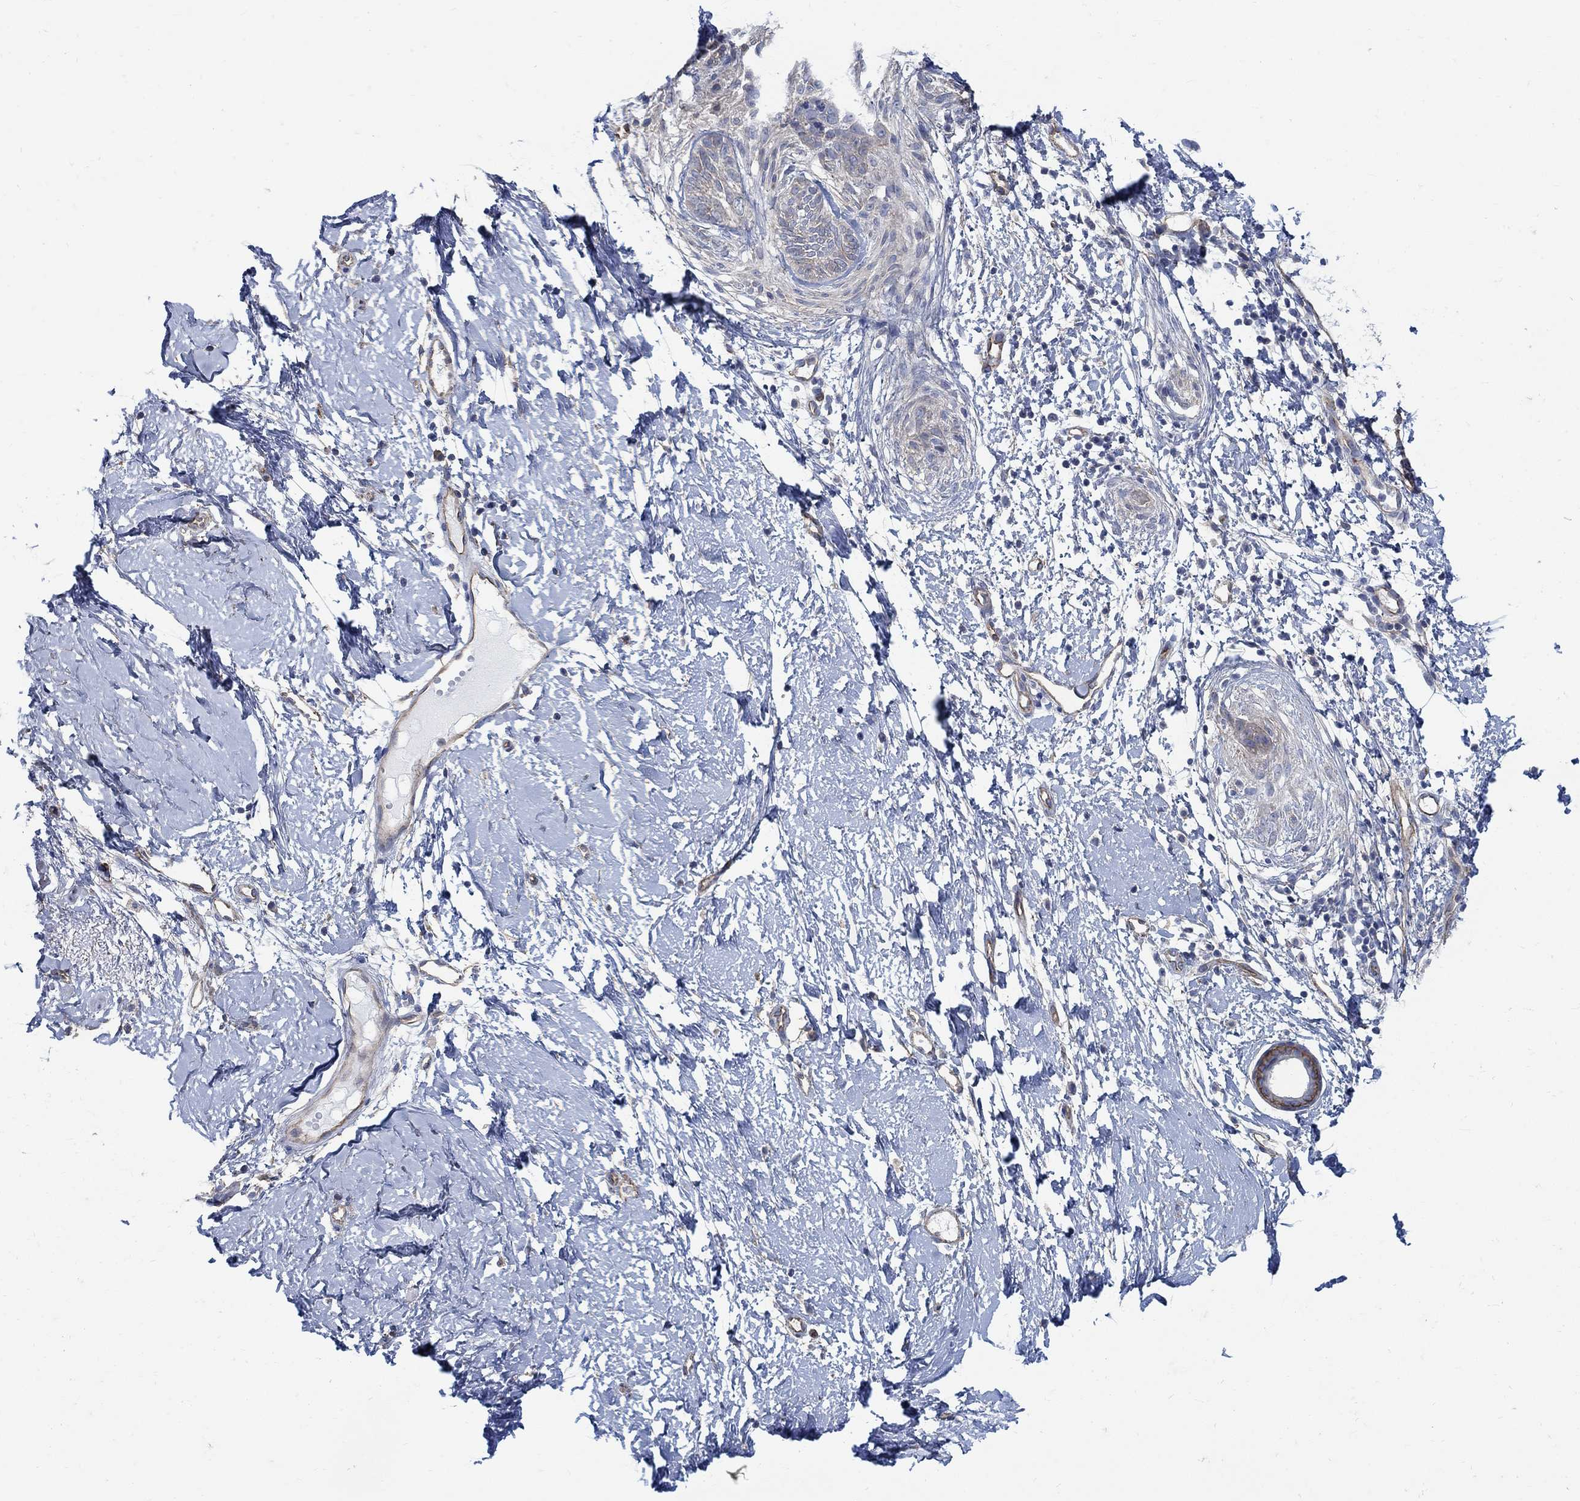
{"staining": {"intensity": "negative", "quantity": "none", "location": "none"}, "tissue": "skin cancer", "cell_type": "Tumor cells", "image_type": "cancer", "snomed": [{"axis": "morphology", "description": "Normal tissue, NOS"}, {"axis": "morphology", "description": "Basal cell carcinoma"}, {"axis": "topography", "description": "Skin"}], "caption": "Immunohistochemistry (IHC) photomicrograph of human skin cancer stained for a protein (brown), which displays no expression in tumor cells.", "gene": "TMEM198", "patient": {"sex": "male", "age": 84}}